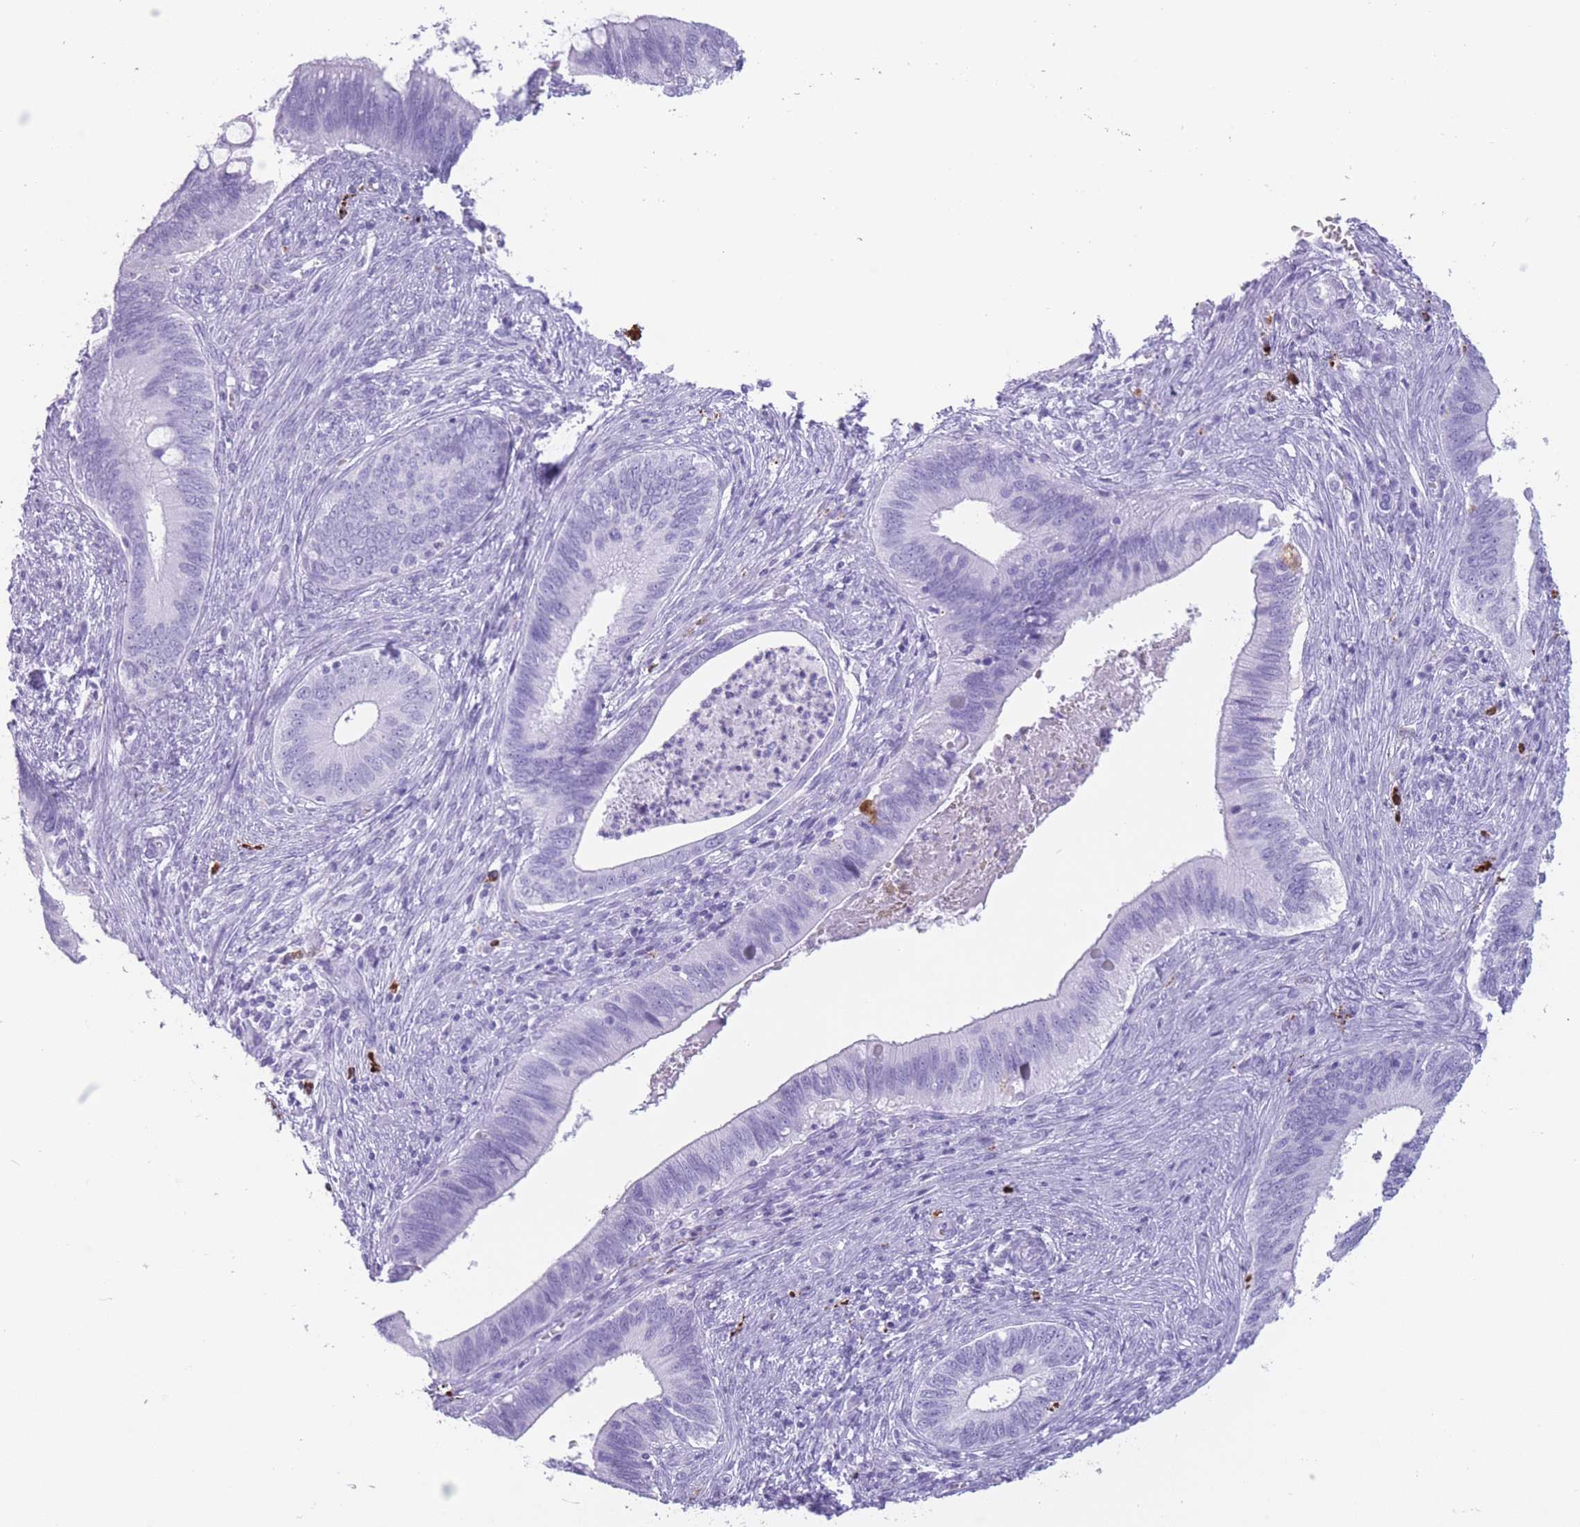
{"staining": {"intensity": "negative", "quantity": "none", "location": "none"}, "tissue": "cervical cancer", "cell_type": "Tumor cells", "image_type": "cancer", "snomed": [{"axis": "morphology", "description": "Adenocarcinoma, NOS"}, {"axis": "topography", "description": "Cervix"}], "caption": "Micrograph shows no significant protein staining in tumor cells of cervical adenocarcinoma.", "gene": "OR4F21", "patient": {"sex": "female", "age": 42}}